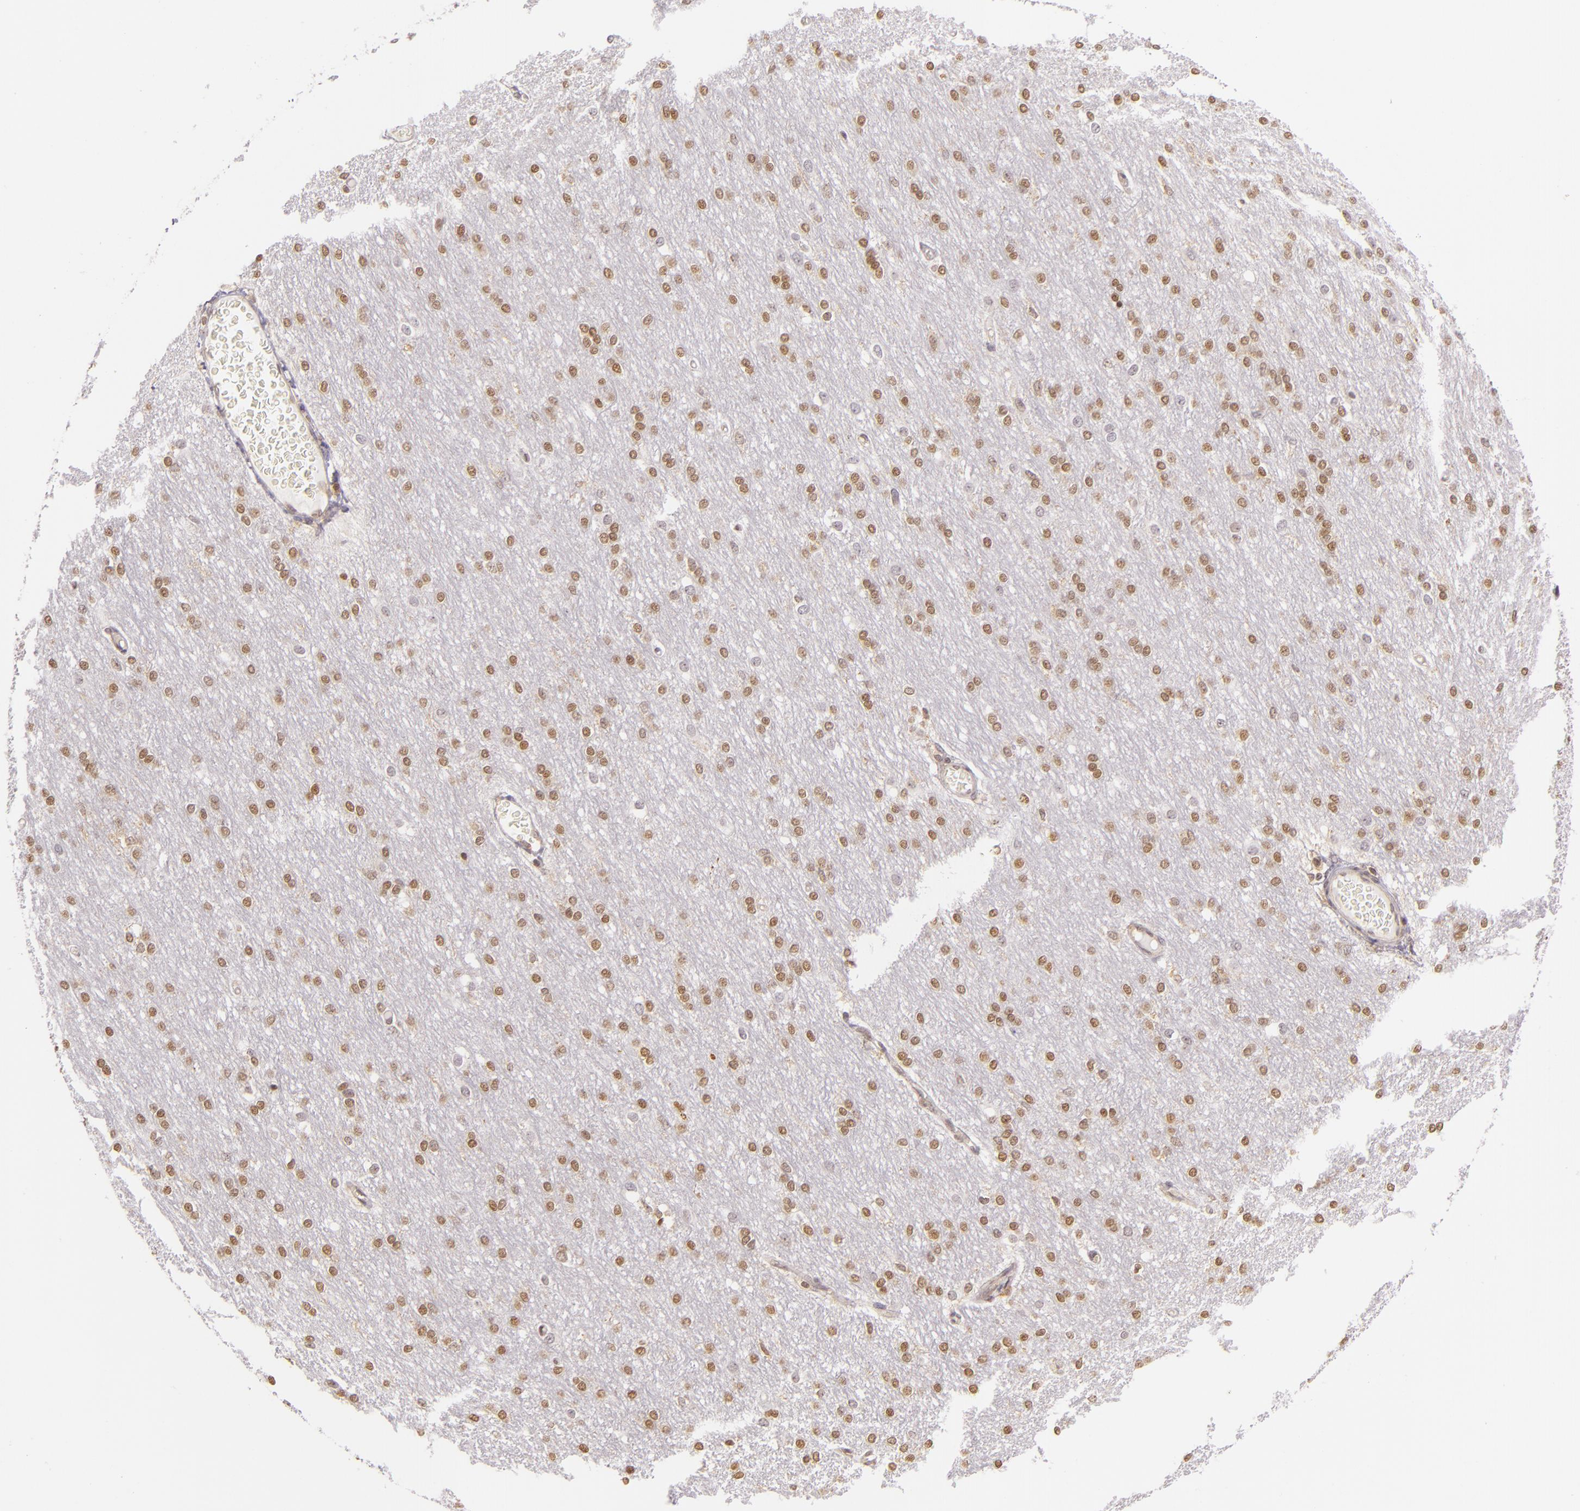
{"staining": {"intensity": "moderate", "quantity": ">75%", "location": "nuclear"}, "tissue": "cerebral cortex", "cell_type": "Endothelial cells", "image_type": "normal", "snomed": [{"axis": "morphology", "description": "Normal tissue, NOS"}, {"axis": "morphology", "description": "Inflammation, NOS"}, {"axis": "topography", "description": "Cerebral cortex"}], "caption": "Moderate nuclear protein positivity is seen in about >75% of endothelial cells in cerebral cortex. (brown staining indicates protein expression, while blue staining denotes nuclei).", "gene": "ENSG00000290315", "patient": {"sex": "male", "age": 6}}